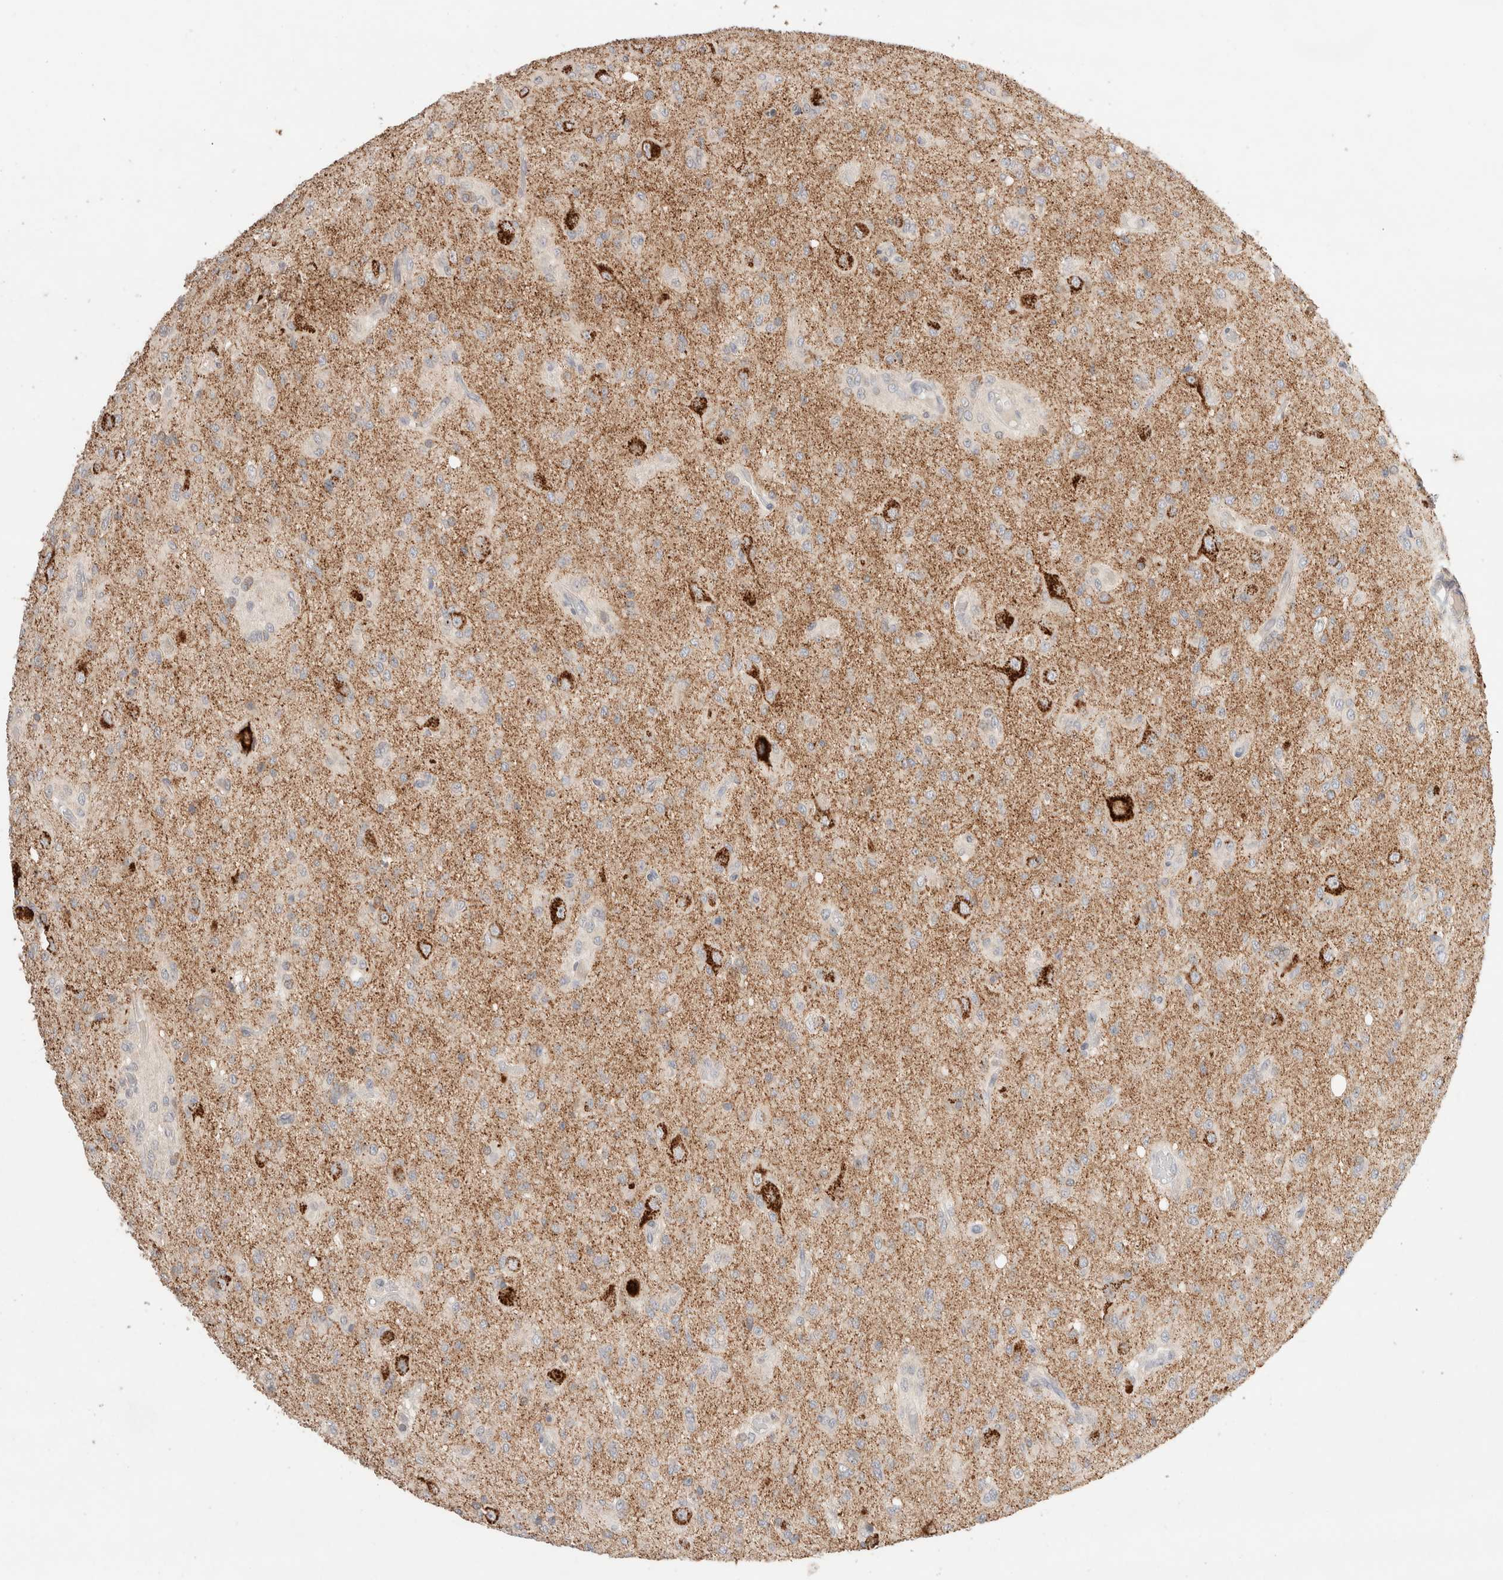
{"staining": {"intensity": "weak", "quantity": "25%-75%", "location": "cytoplasmic/membranous"}, "tissue": "glioma", "cell_type": "Tumor cells", "image_type": "cancer", "snomed": [{"axis": "morphology", "description": "Glioma, malignant, High grade"}, {"axis": "topography", "description": "Brain"}], "caption": "A high-resolution histopathology image shows IHC staining of glioma, which demonstrates weak cytoplasmic/membranous staining in about 25%-75% of tumor cells.", "gene": "TRIM41", "patient": {"sex": "female", "age": 59}}